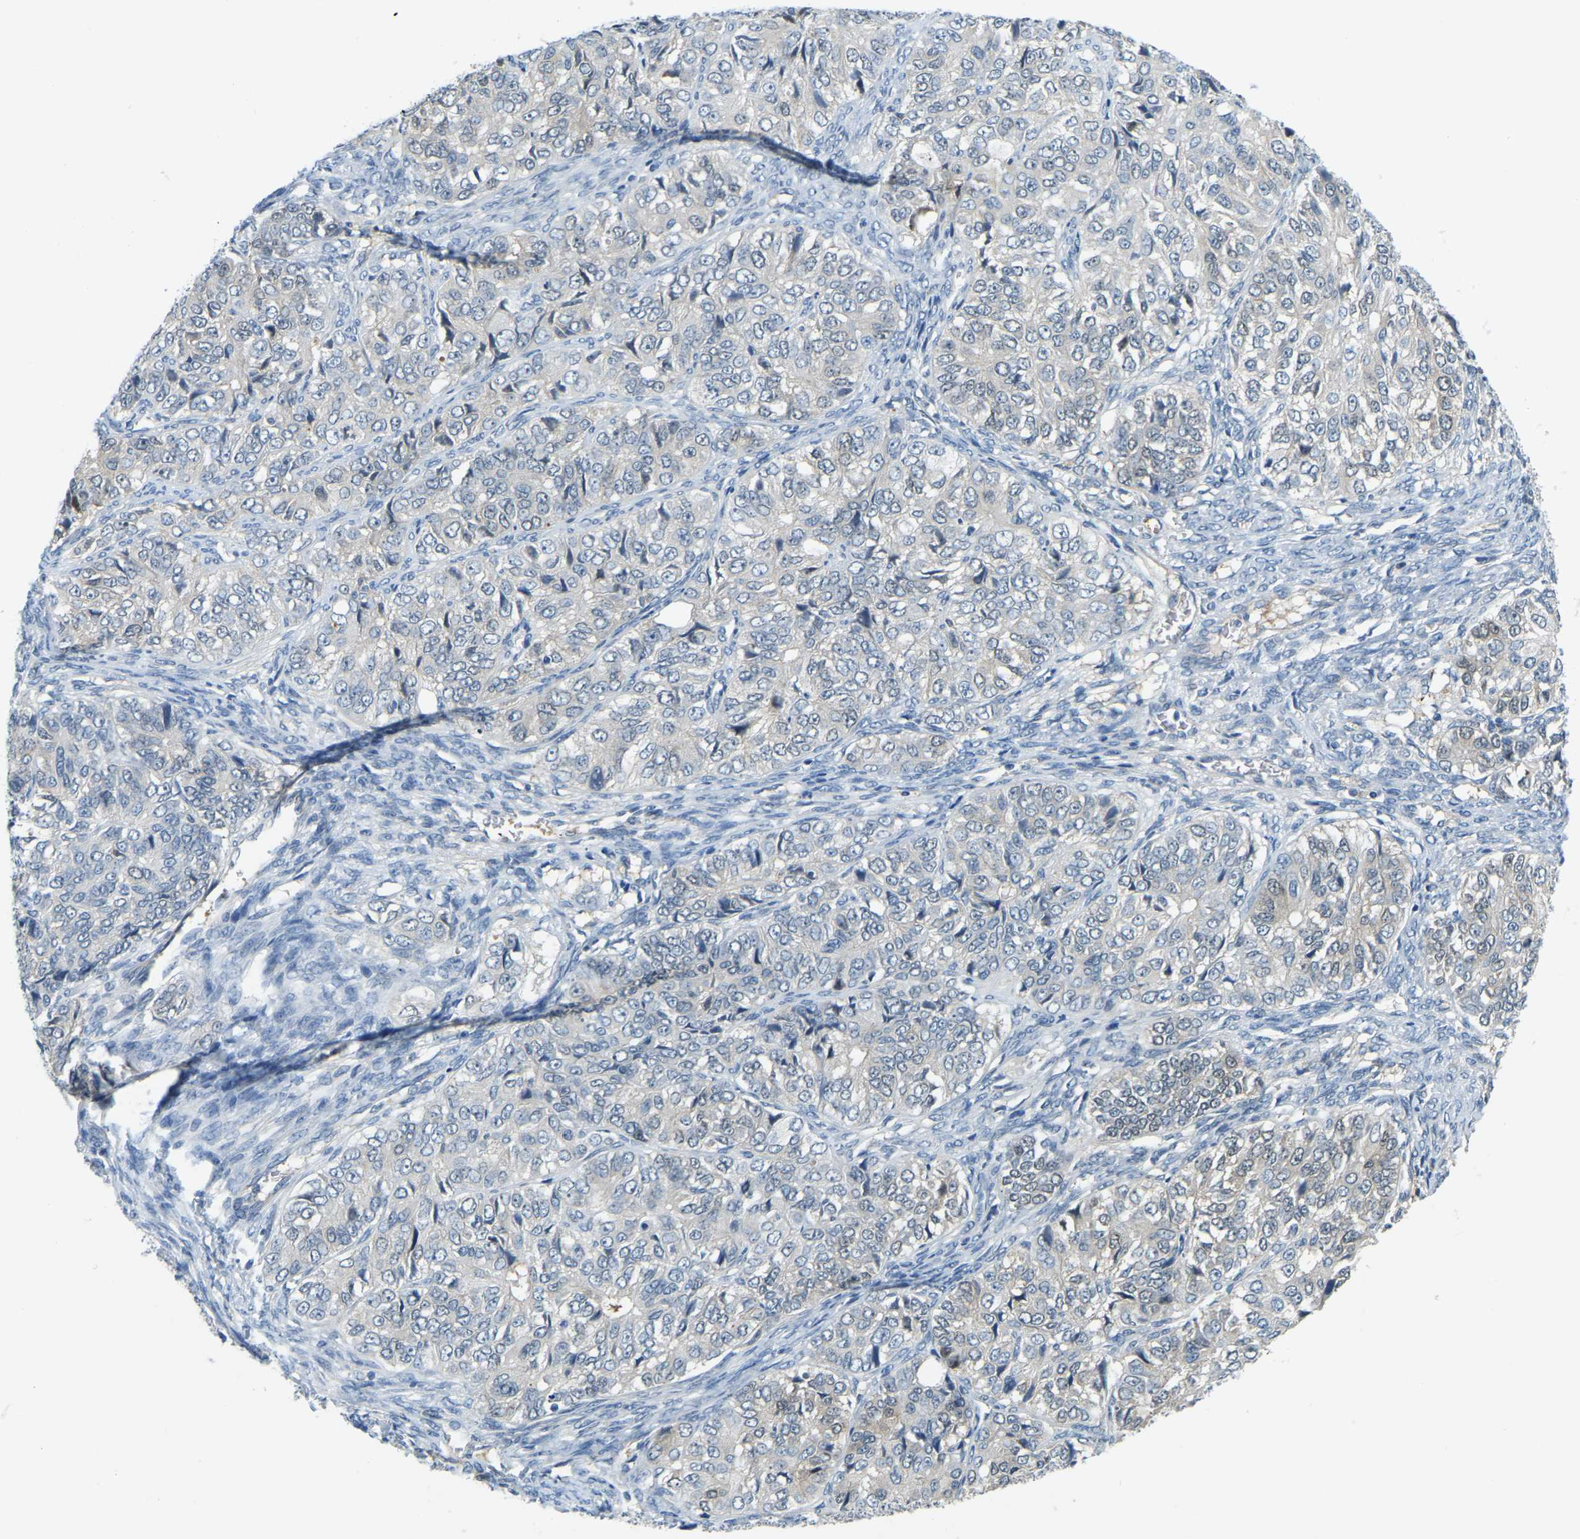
{"staining": {"intensity": "negative", "quantity": "none", "location": "none"}, "tissue": "ovarian cancer", "cell_type": "Tumor cells", "image_type": "cancer", "snomed": [{"axis": "morphology", "description": "Carcinoma, endometroid"}, {"axis": "topography", "description": "Ovary"}], "caption": "Ovarian cancer (endometroid carcinoma) was stained to show a protein in brown. There is no significant positivity in tumor cells.", "gene": "NME8", "patient": {"sex": "female", "age": 51}}